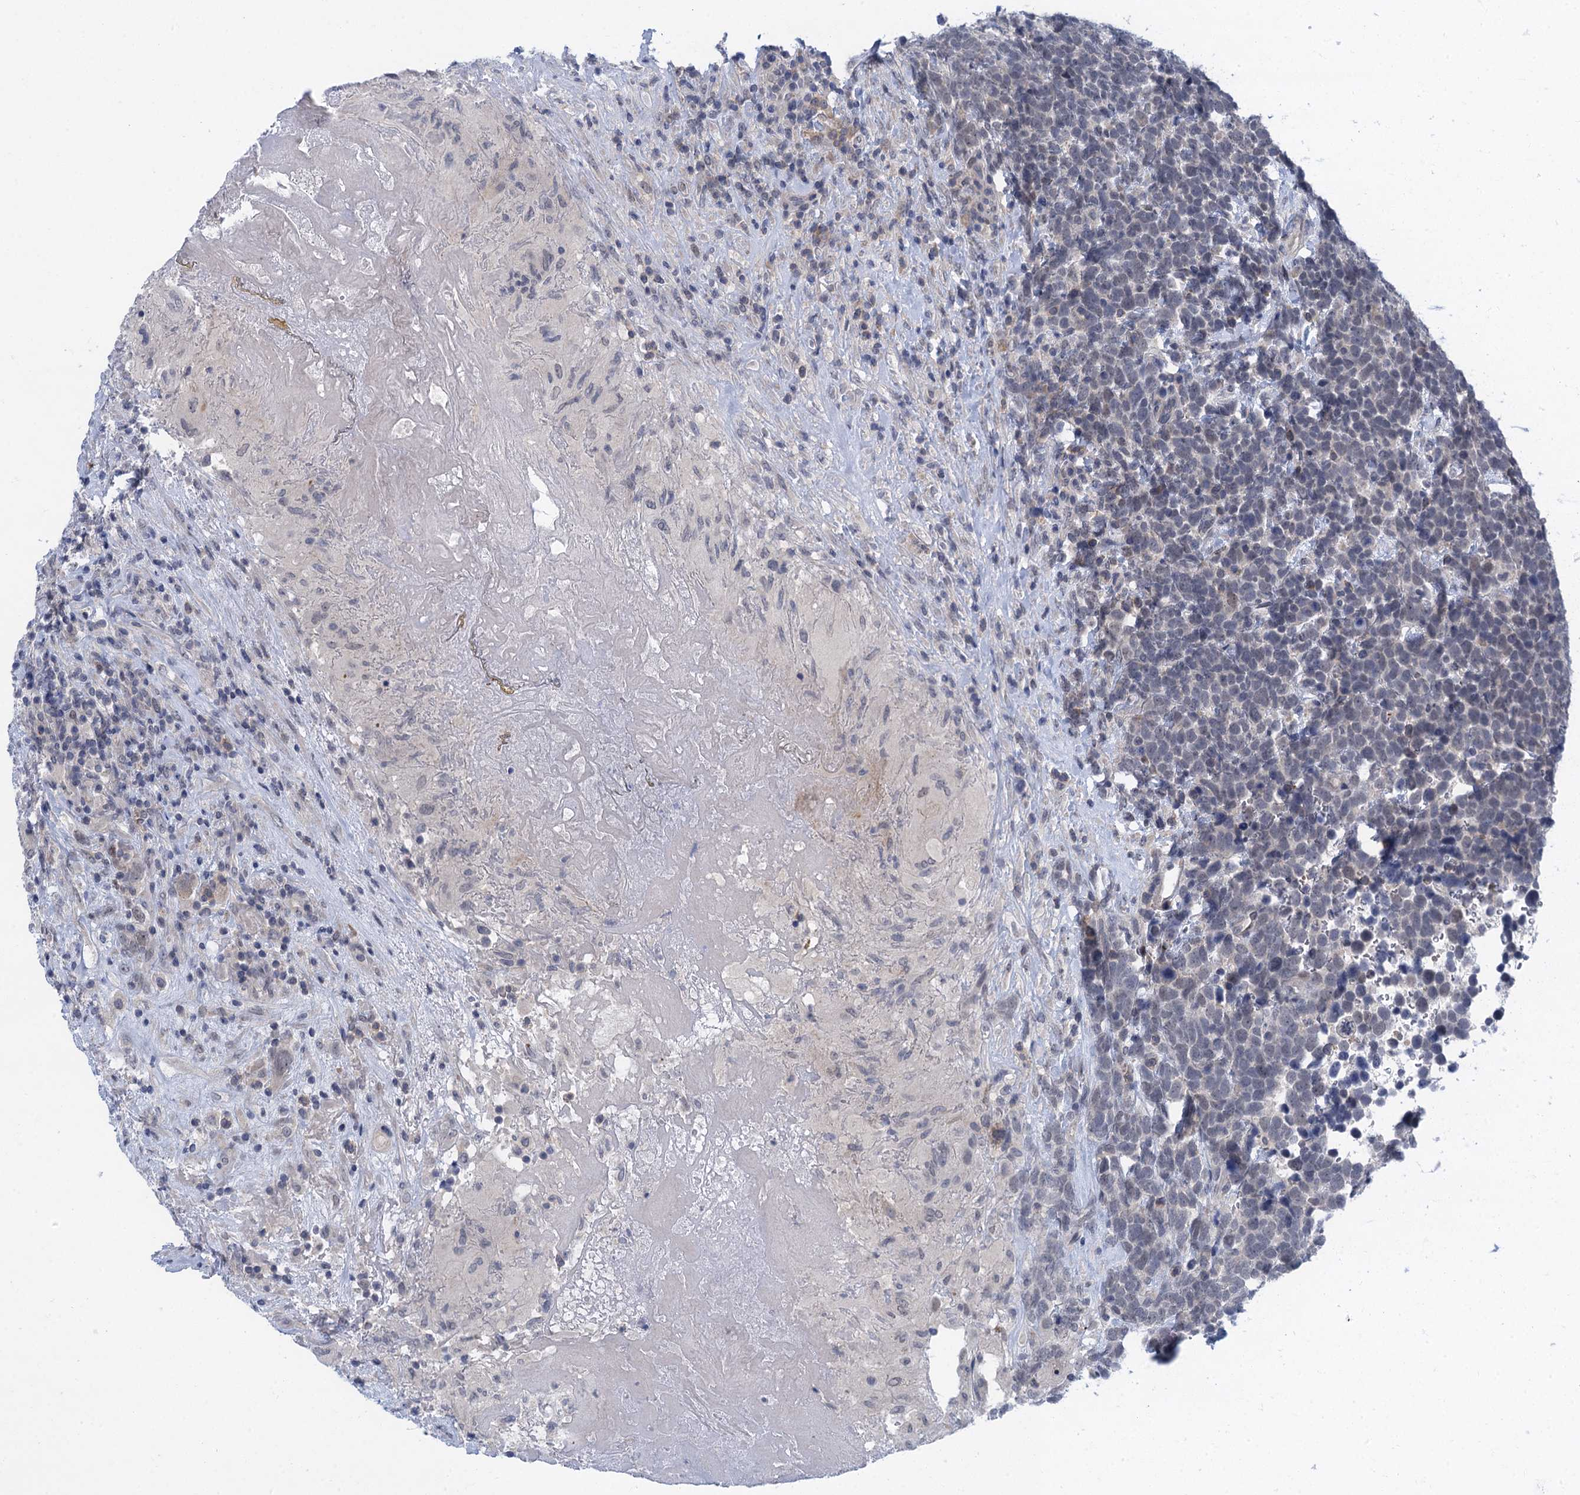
{"staining": {"intensity": "negative", "quantity": "none", "location": "none"}, "tissue": "urothelial cancer", "cell_type": "Tumor cells", "image_type": "cancer", "snomed": [{"axis": "morphology", "description": "Urothelial carcinoma, High grade"}, {"axis": "topography", "description": "Urinary bladder"}], "caption": "Tumor cells show no significant expression in urothelial carcinoma (high-grade).", "gene": "MRFAP1", "patient": {"sex": "female", "age": 82}}